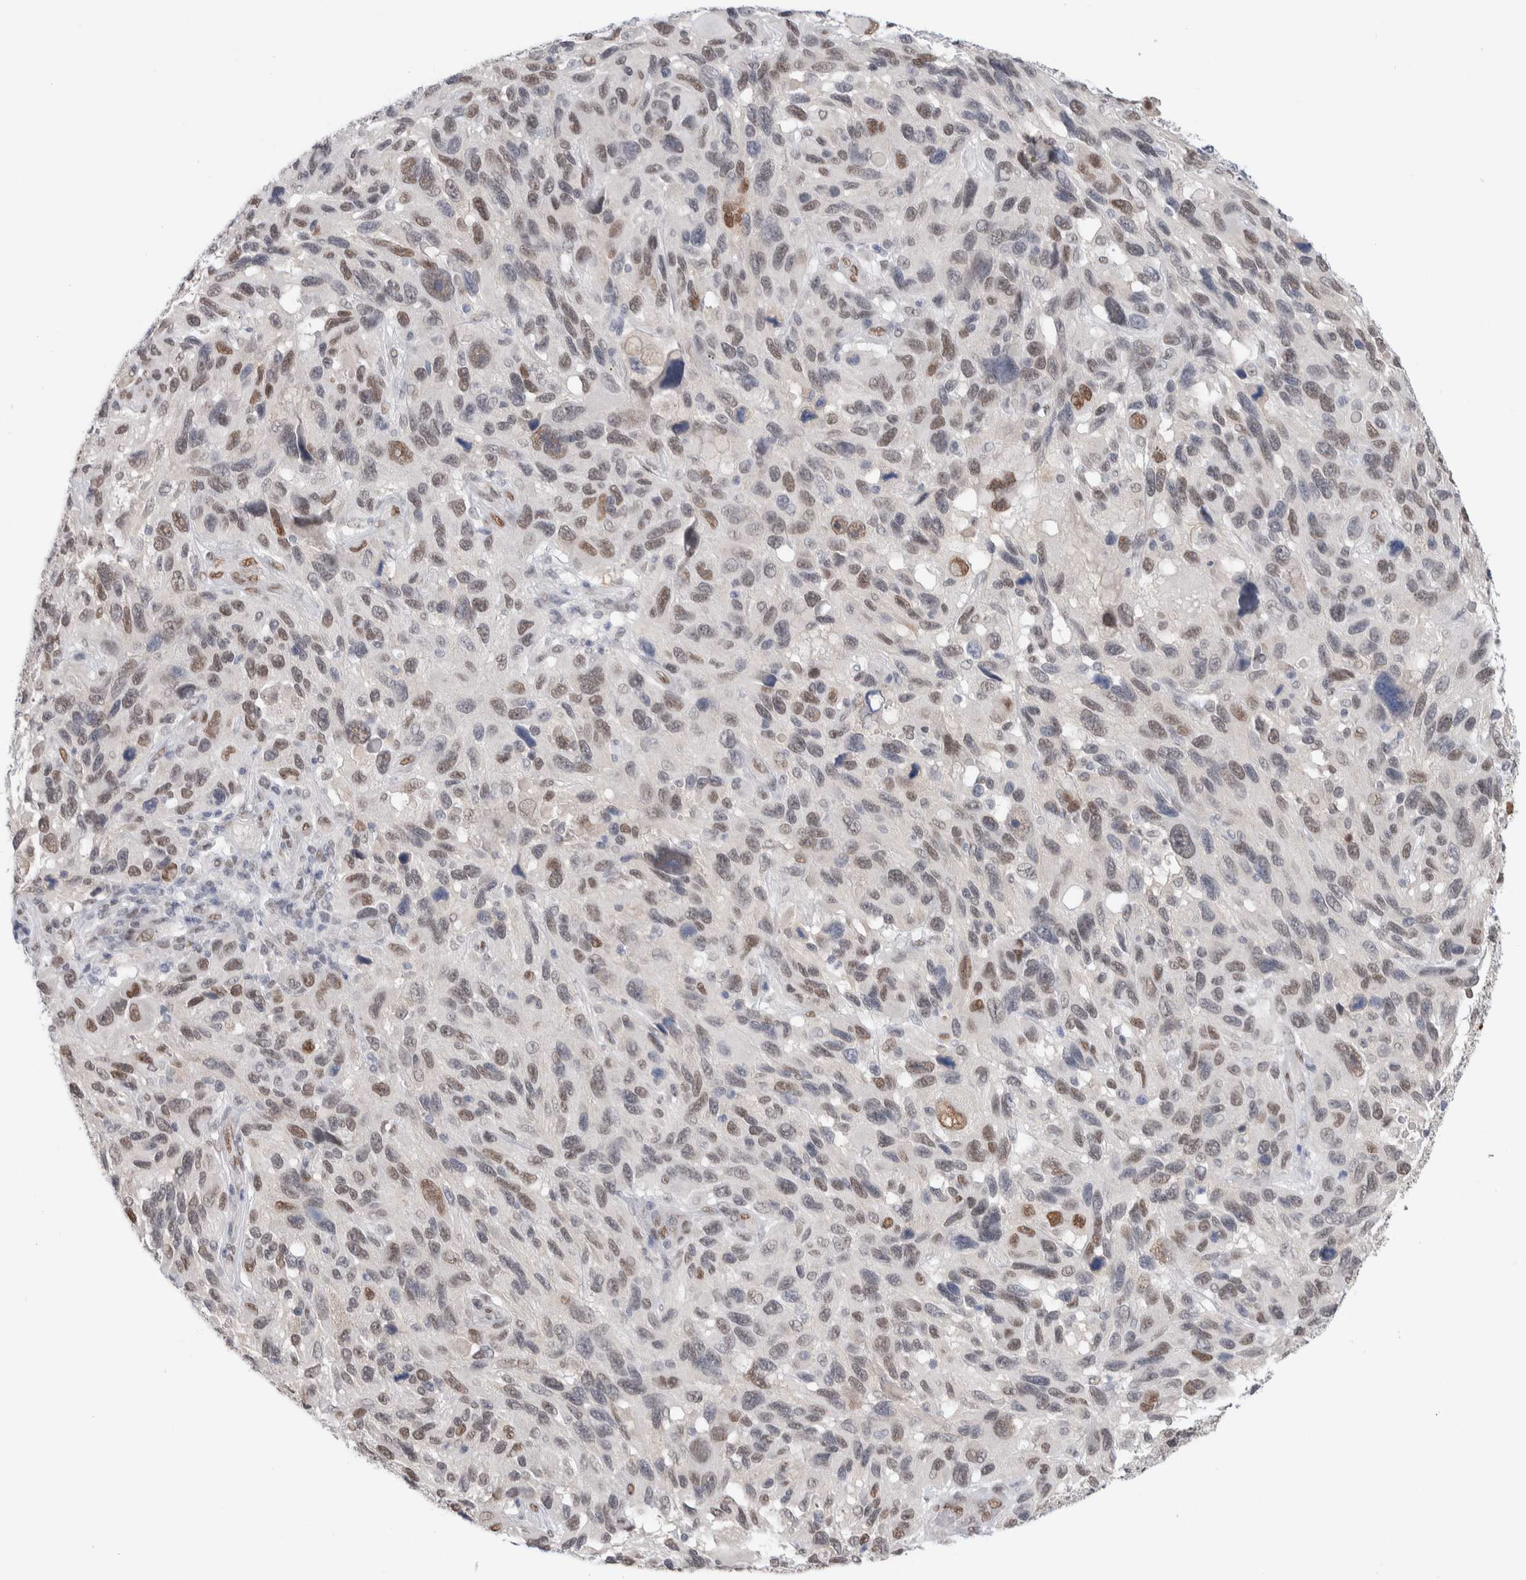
{"staining": {"intensity": "moderate", "quantity": "25%-75%", "location": "nuclear"}, "tissue": "melanoma", "cell_type": "Tumor cells", "image_type": "cancer", "snomed": [{"axis": "morphology", "description": "Malignant melanoma, NOS"}, {"axis": "topography", "description": "Skin"}], "caption": "IHC photomicrograph of human malignant melanoma stained for a protein (brown), which displays medium levels of moderate nuclear positivity in about 25%-75% of tumor cells.", "gene": "PRMT1", "patient": {"sex": "male", "age": 53}}